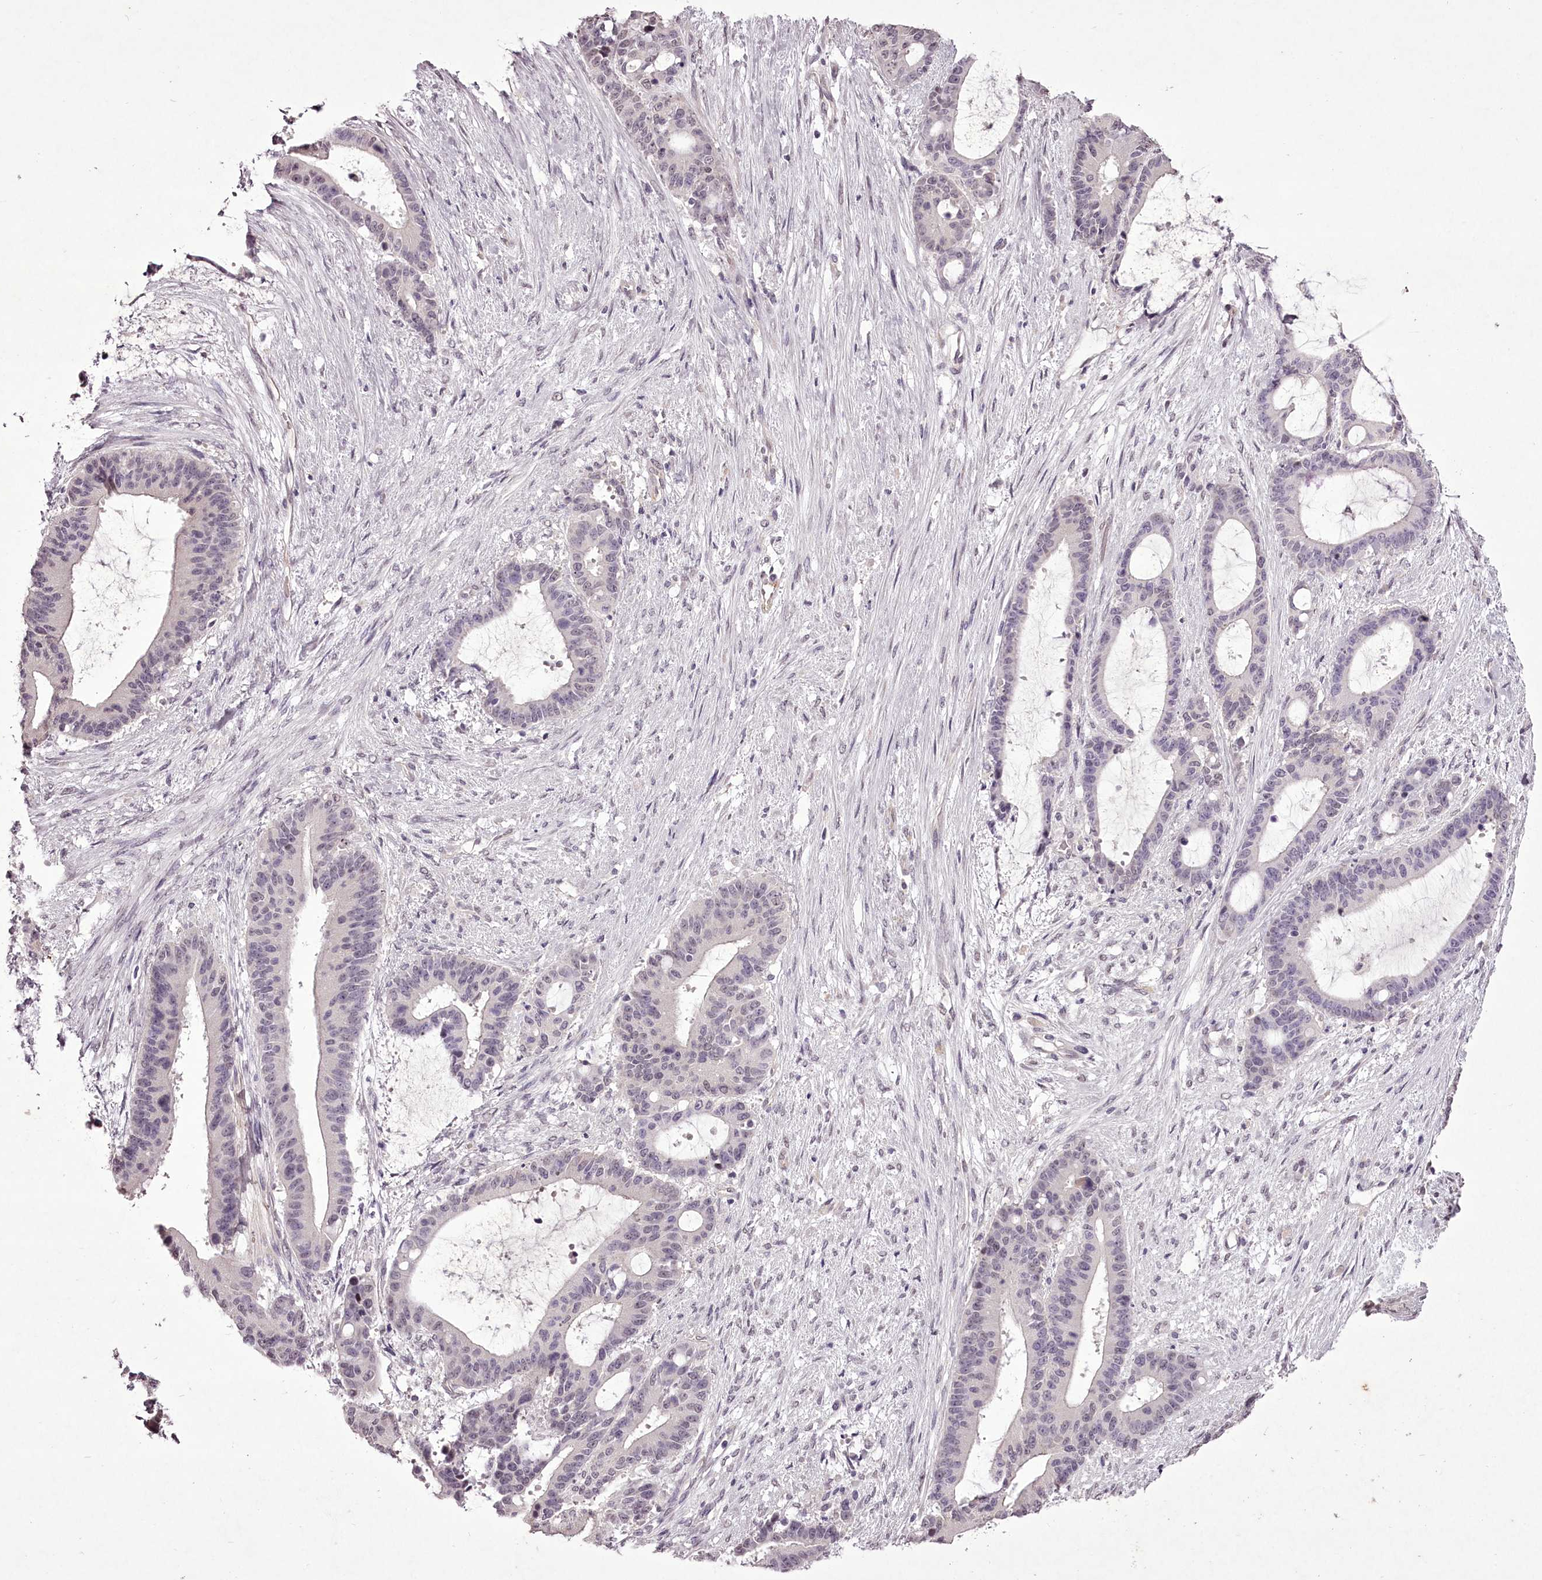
{"staining": {"intensity": "negative", "quantity": "none", "location": "none"}, "tissue": "liver cancer", "cell_type": "Tumor cells", "image_type": "cancer", "snomed": [{"axis": "morphology", "description": "Normal tissue, NOS"}, {"axis": "morphology", "description": "Cholangiocarcinoma"}, {"axis": "topography", "description": "Liver"}, {"axis": "topography", "description": "Peripheral nerve tissue"}], "caption": "Cholangiocarcinoma (liver) was stained to show a protein in brown. There is no significant staining in tumor cells. Nuclei are stained in blue.", "gene": "C1orf56", "patient": {"sex": "female", "age": 73}}